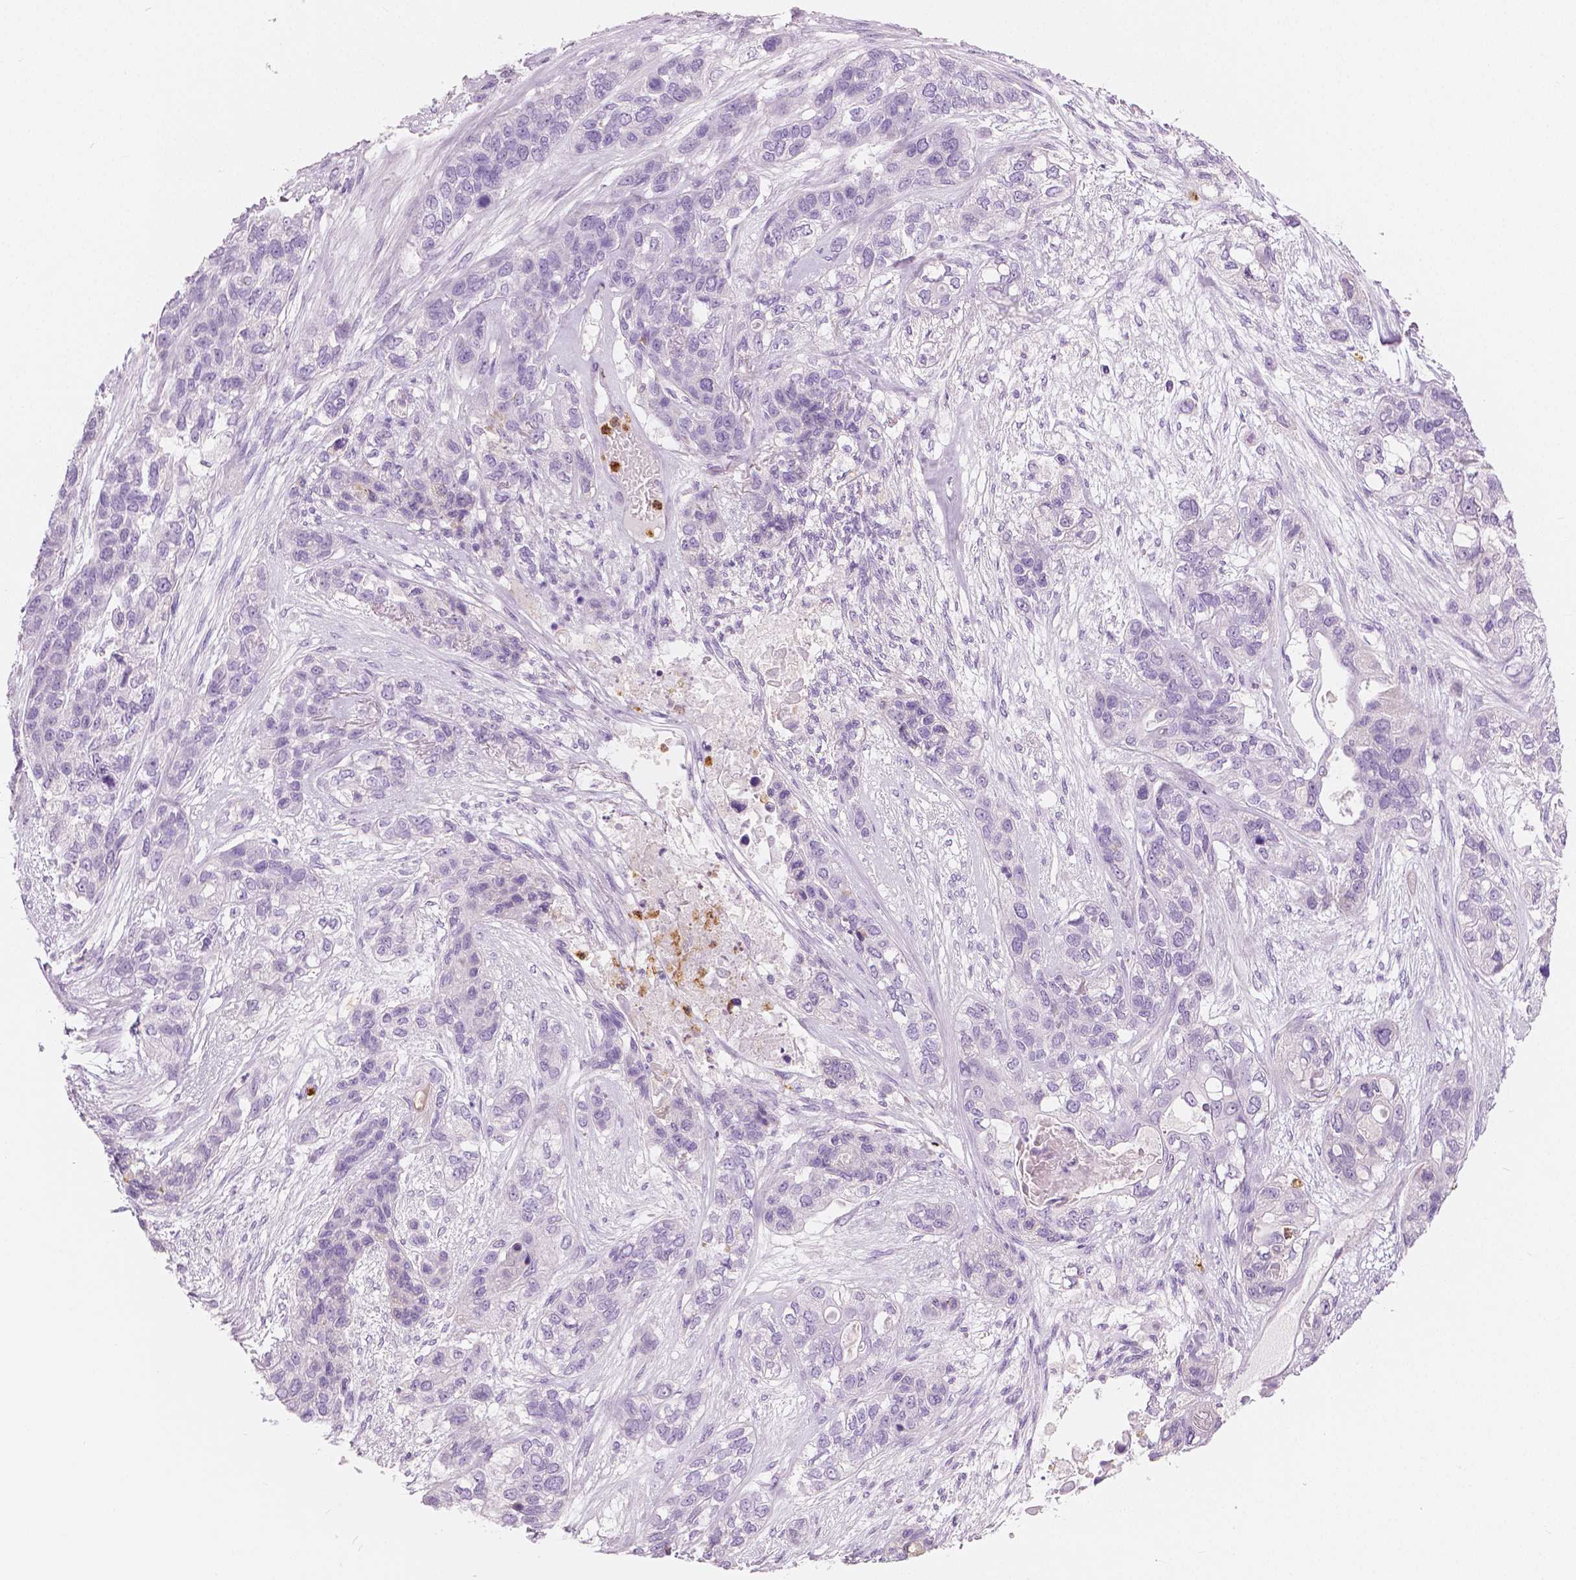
{"staining": {"intensity": "negative", "quantity": "none", "location": "none"}, "tissue": "lung cancer", "cell_type": "Tumor cells", "image_type": "cancer", "snomed": [{"axis": "morphology", "description": "Squamous cell carcinoma, NOS"}, {"axis": "topography", "description": "Lung"}], "caption": "Immunohistochemical staining of lung squamous cell carcinoma displays no significant positivity in tumor cells.", "gene": "CXCR2", "patient": {"sex": "female", "age": 70}}